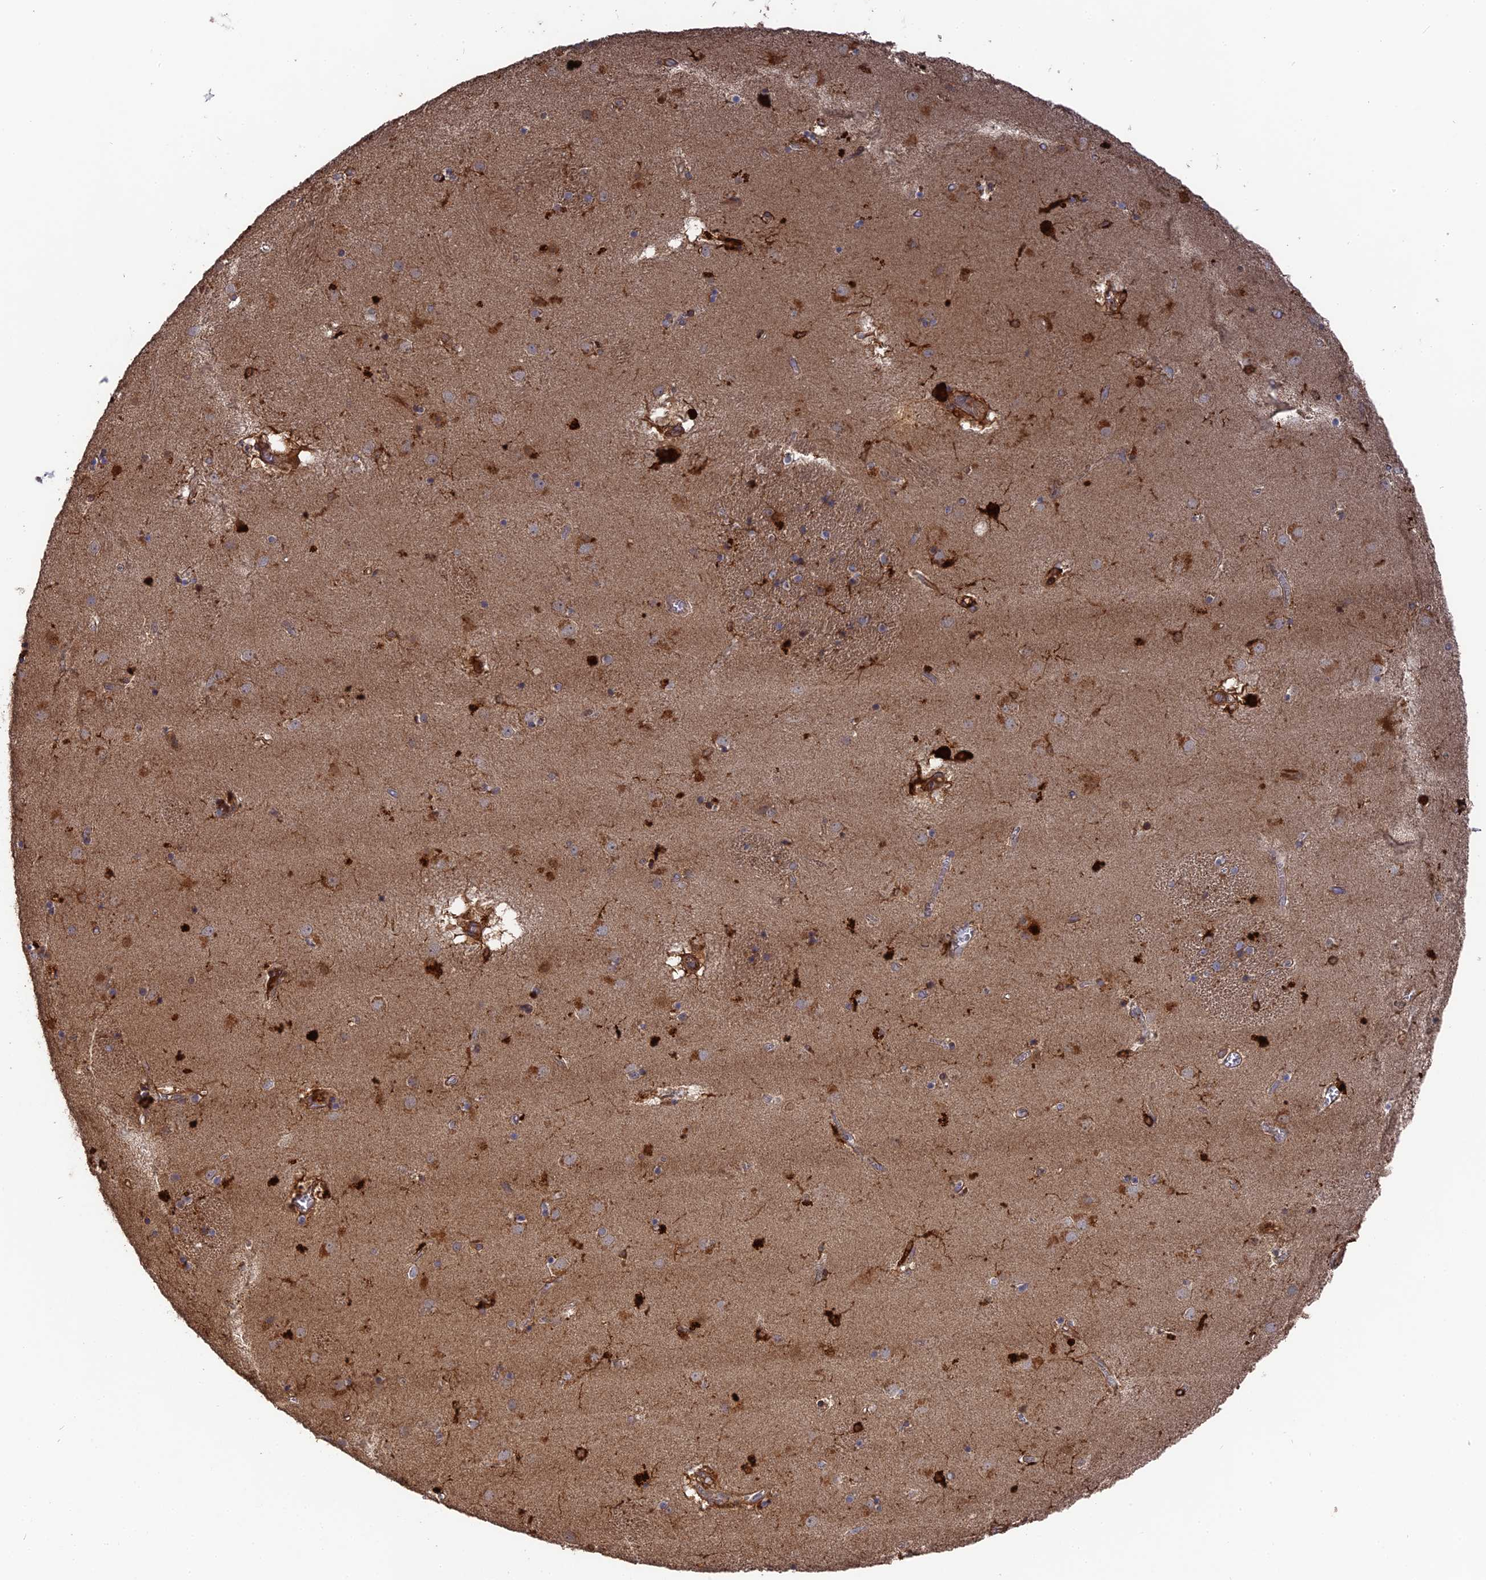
{"staining": {"intensity": "moderate", "quantity": ">75%", "location": "cytoplasmic/membranous"}, "tissue": "caudate", "cell_type": "Glial cells", "image_type": "normal", "snomed": [{"axis": "morphology", "description": "Normal tissue, NOS"}, {"axis": "topography", "description": "Lateral ventricle wall"}], "caption": "Moderate cytoplasmic/membranous expression is appreciated in approximately >75% of glial cells in benign caudate.", "gene": "DEF8", "patient": {"sex": "male", "age": 70}}